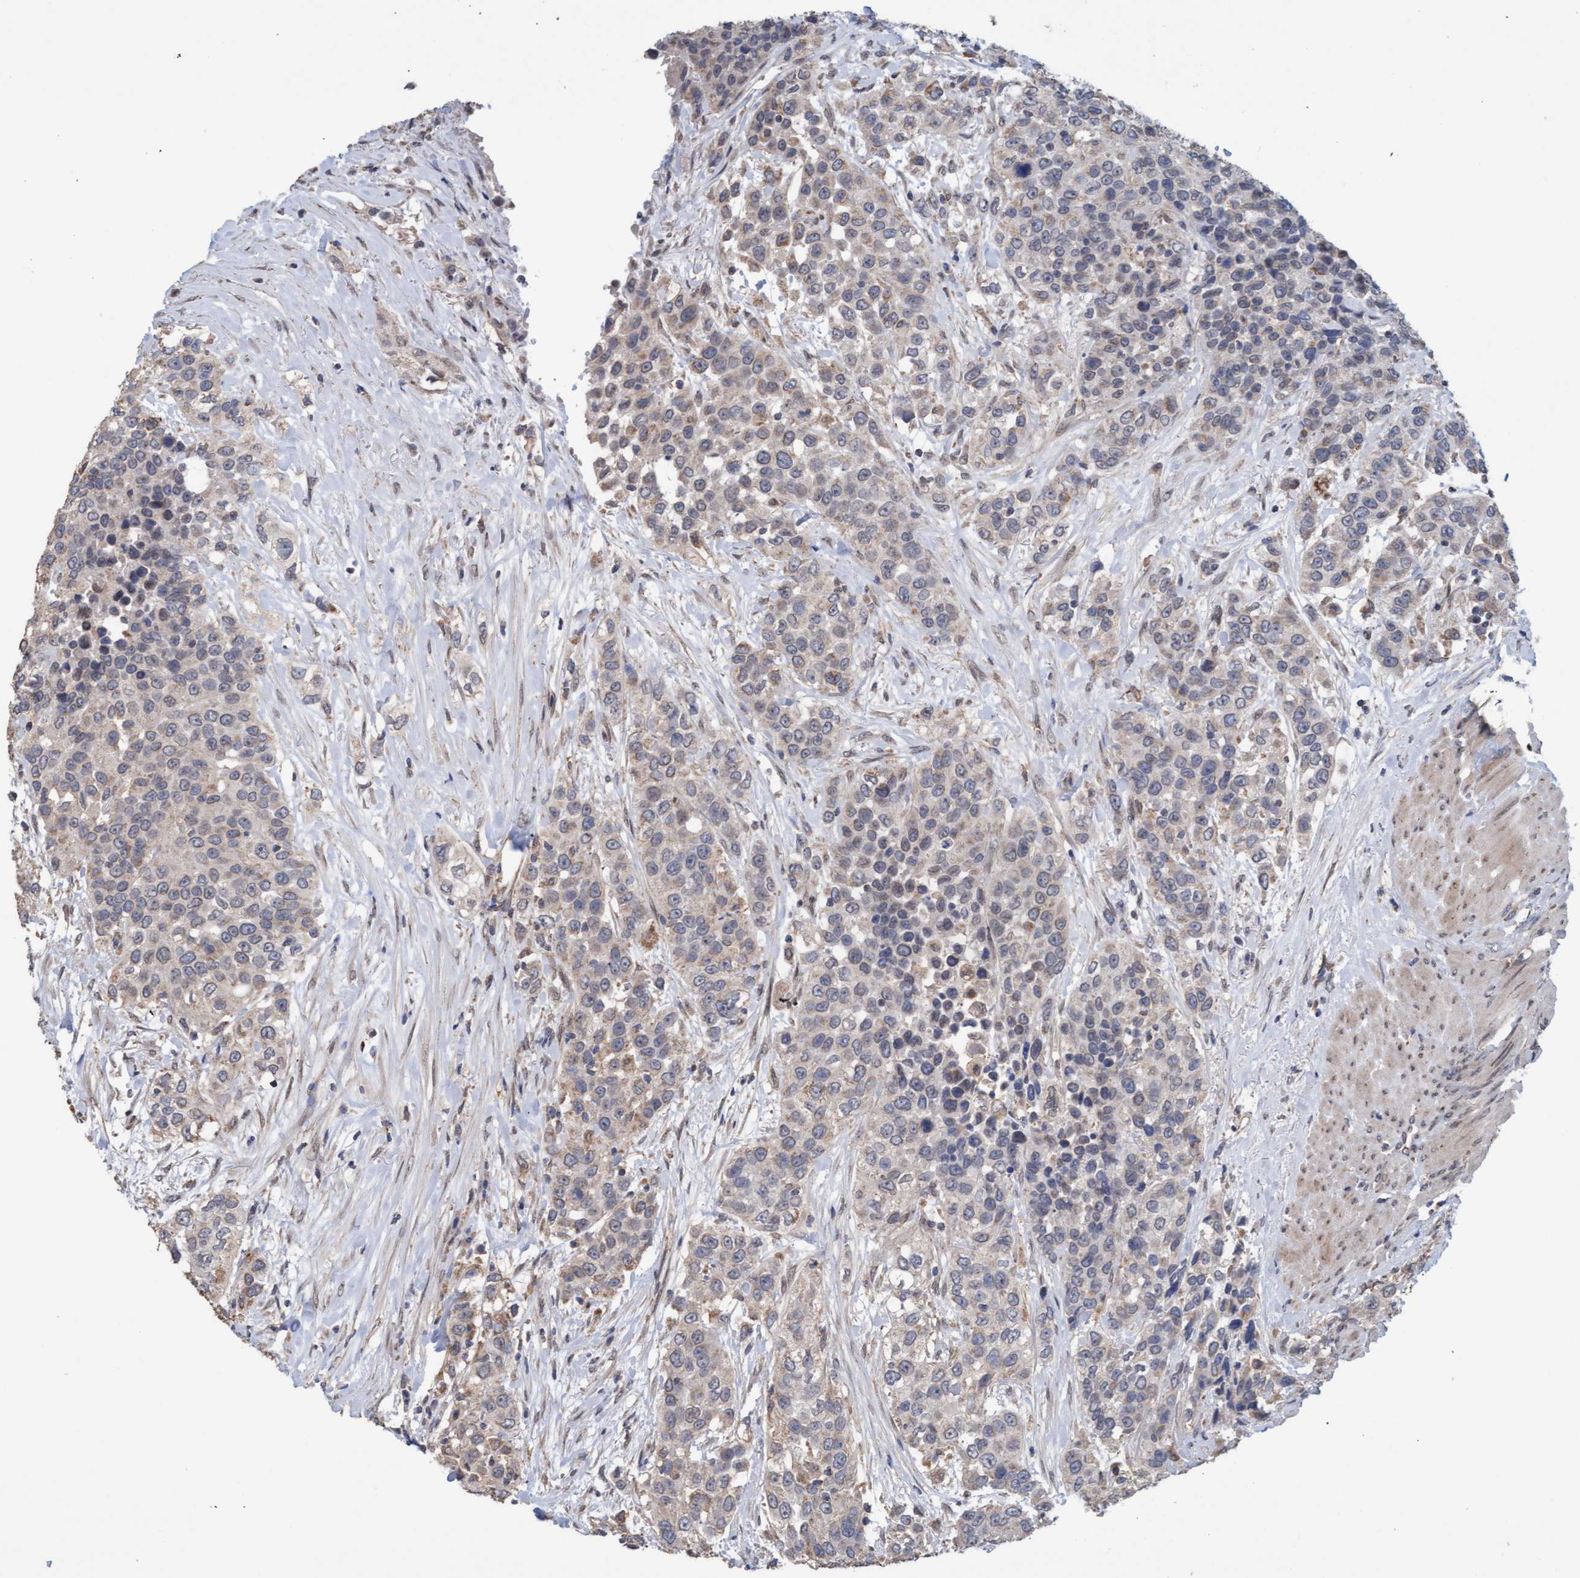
{"staining": {"intensity": "weak", "quantity": "<25%", "location": "cytoplasmic/membranous"}, "tissue": "urothelial cancer", "cell_type": "Tumor cells", "image_type": "cancer", "snomed": [{"axis": "morphology", "description": "Urothelial carcinoma, High grade"}, {"axis": "topography", "description": "Urinary bladder"}], "caption": "Tumor cells are negative for brown protein staining in high-grade urothelial carcinoma.", "gene": "MGLL", "patient": {"sex": "female", "age": 80}}